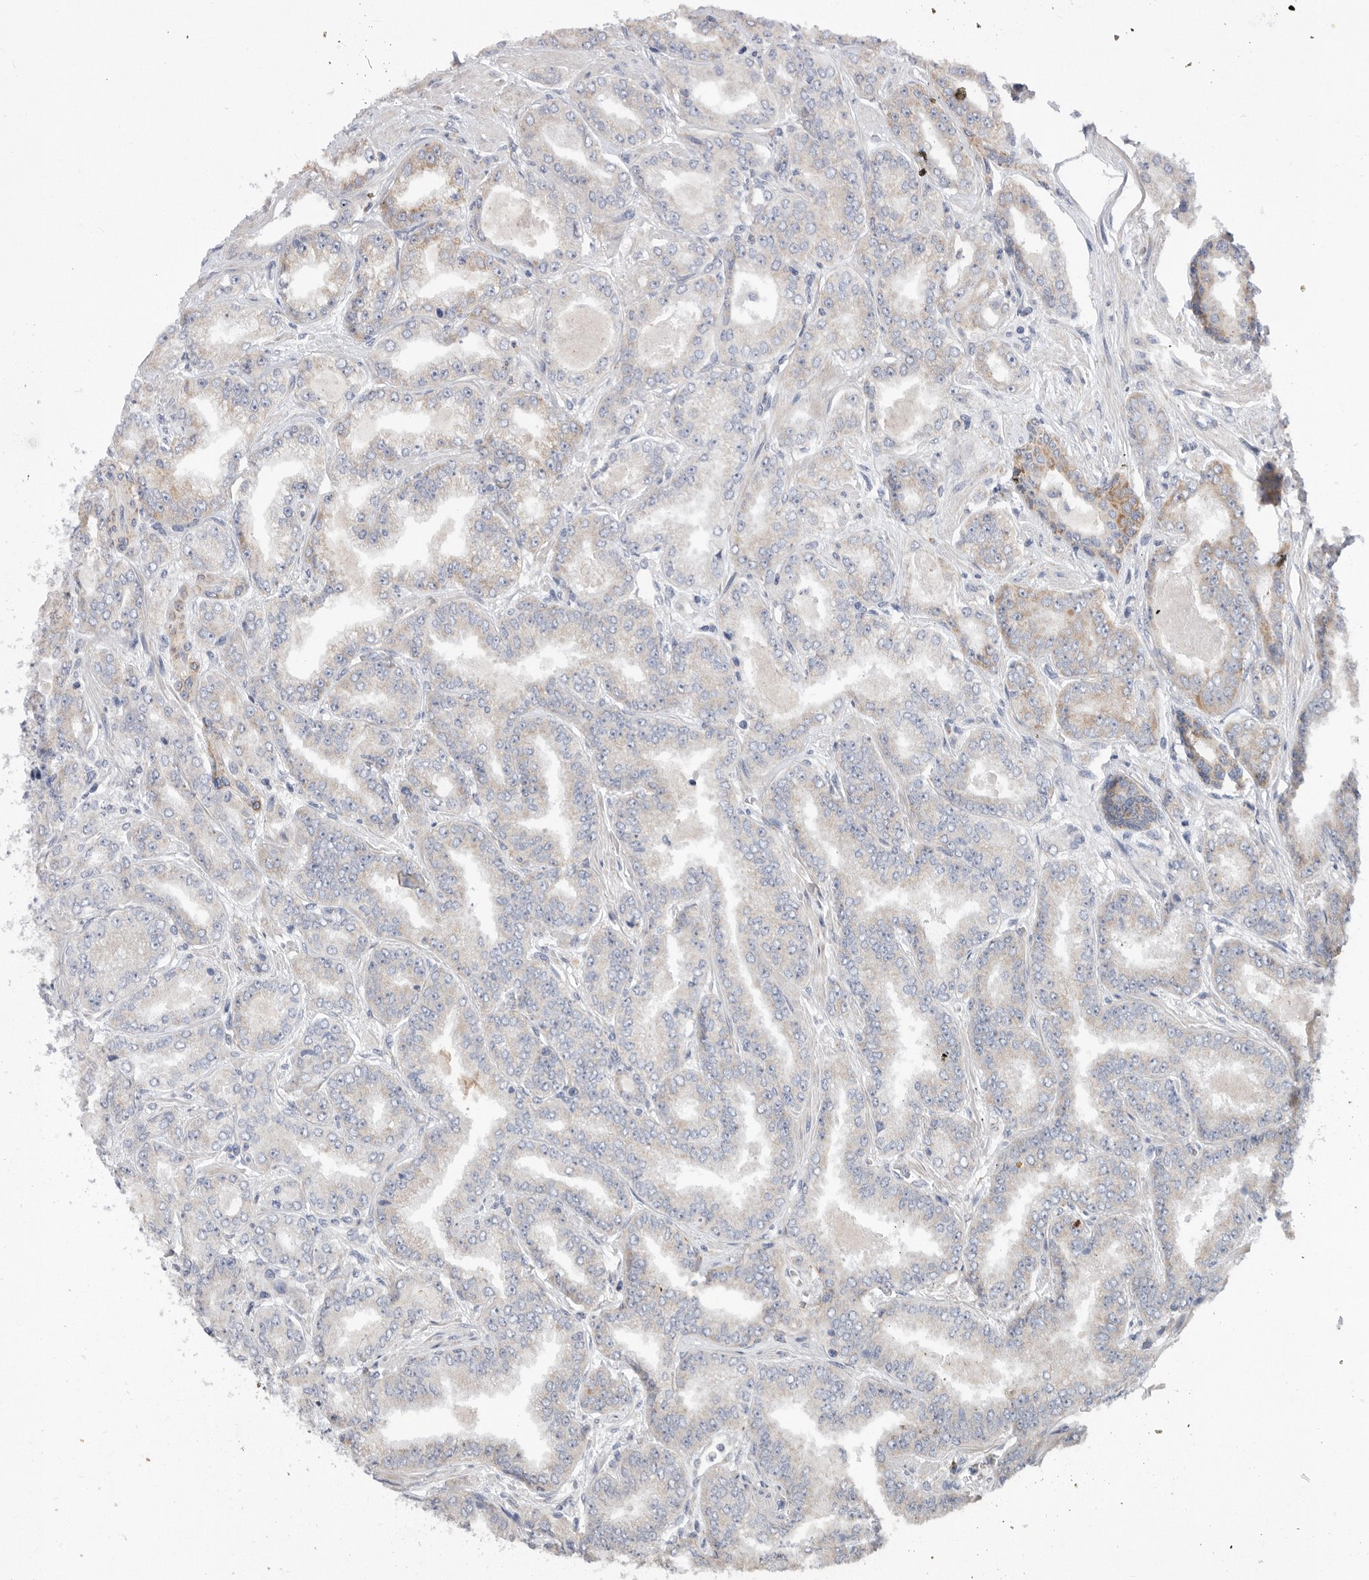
{"staining": {"intensity": "moderate", "quantity": "25%-75%", "location": "cytoplasmic/membranous"}, "tissue": "prostate cancer", "cell_type": "Tumor cells", "image_type": "cancer", "snomed": [{"axis": "morphology", "description": "Adenocarcinoma, High grade"}, {"axis": "topography", "description": "Prostate"}], "caption": "A histopathology image showing moderate cytoplasmic/membranous positivity in about 25%-75% of tumor cells in high-grade adenocarcinoma (prostate), as visualized by brown immunohistochemical staining.", "gene": "MTFR1L", "patient": {"sex": "male", "age": 71}}